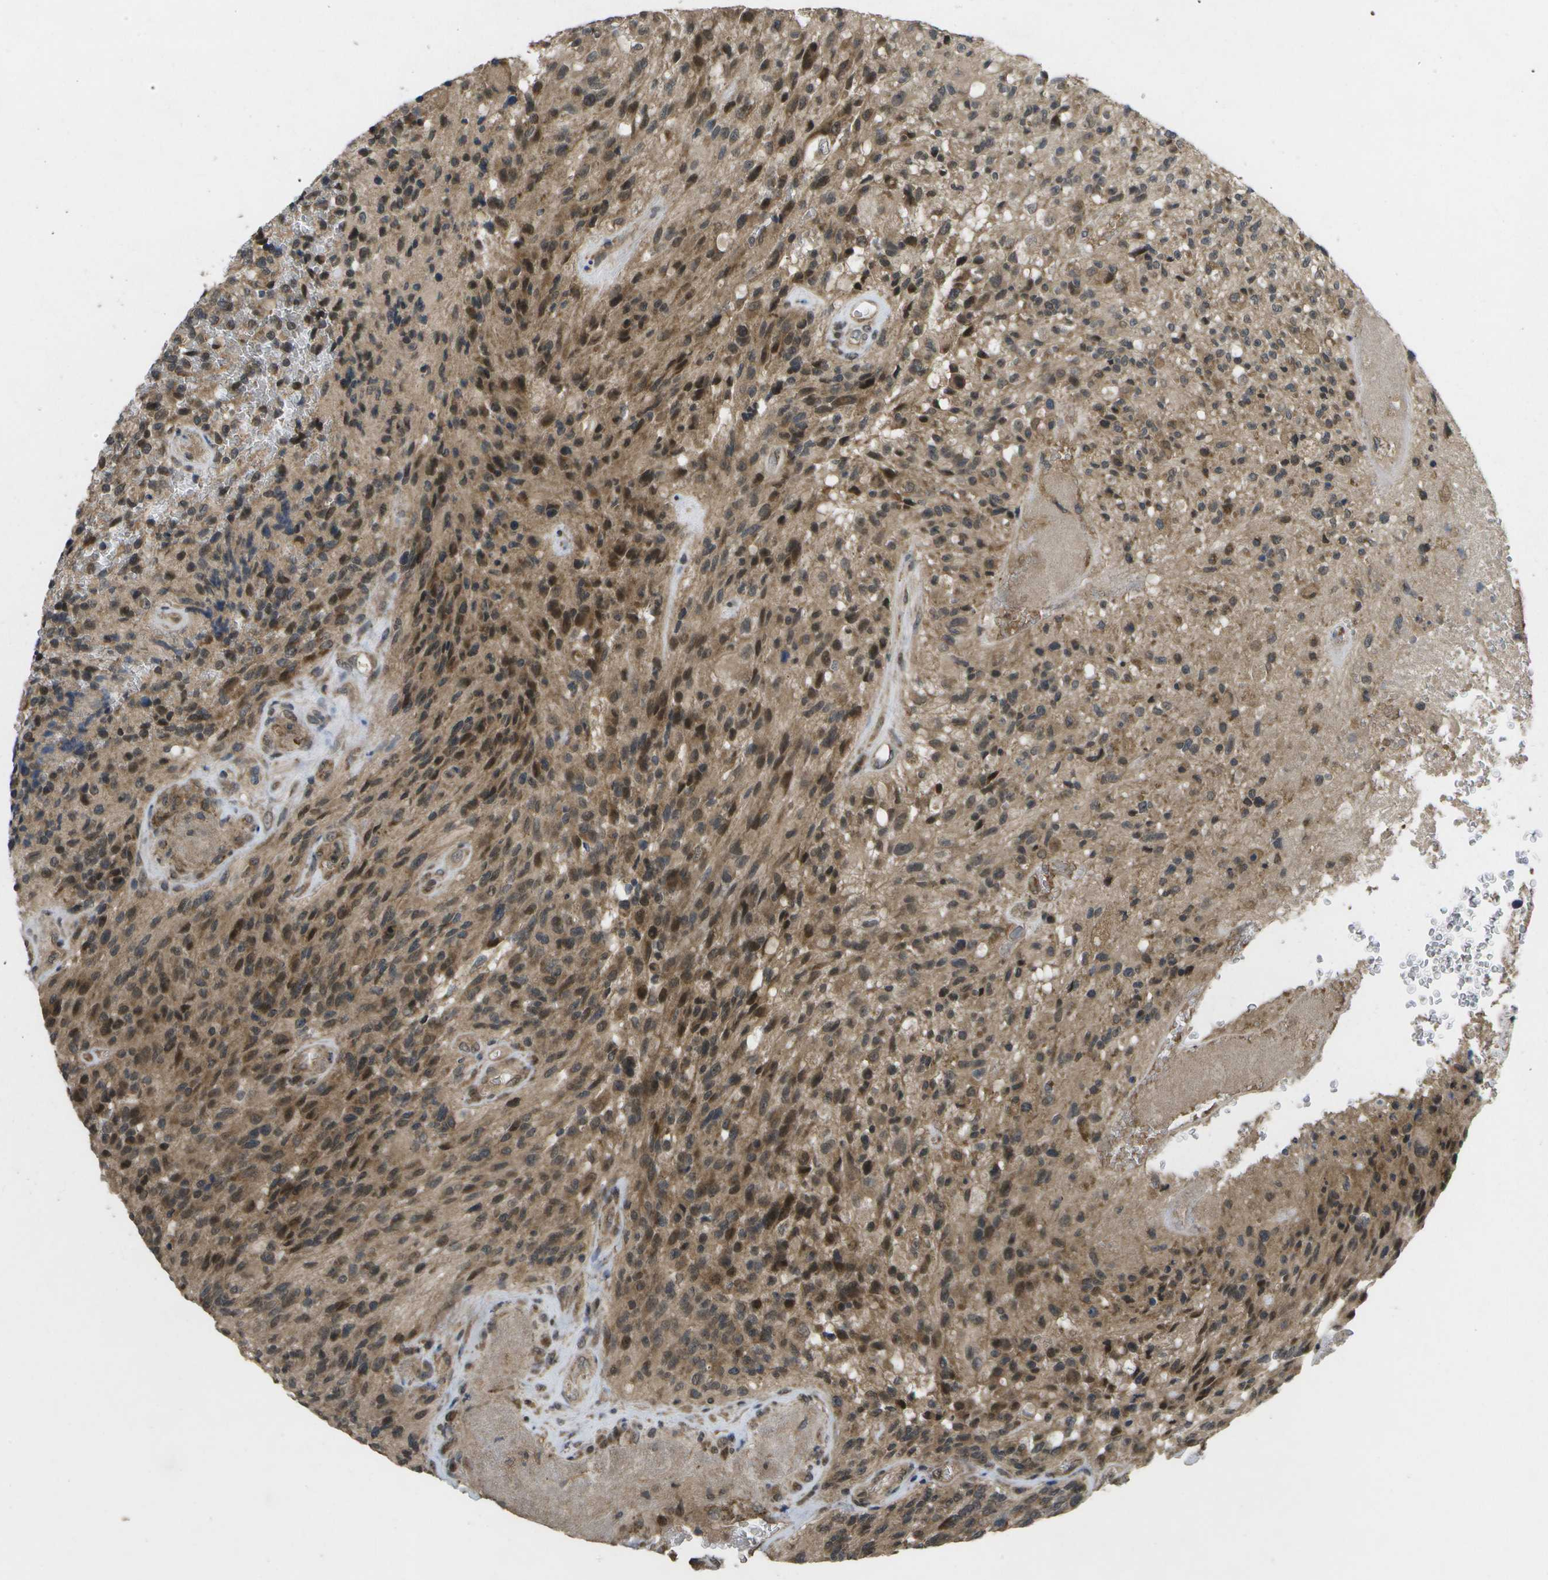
{"staining": {"intensity": "strong", "quantity": ">75%", "location": "cytoplasmic/membranous,nuclear"}, "tissue": "glioma", "cell_type": "Tumor cells", "image_type": "cancer", "snomed": [{"axis": "morphology", "description": "Normal tissue, NOS"}, {"axis": "morphology", "description": "Glioma, malignant, High grade"}, {"axis": "topography", "description": "Cerebral cortex"}], "caption": "Immunohistochemistry staining of glioma, which demonstrates high levels of strong cytoplasmic/membranous and nuclear expression in approximately >75% of tumor cells indicating strong cytoplasmic/membranous and nuclear protein expression. The staining was performed using DAB (3,3'-diaminobenzidine) (brown) for protein detection and nuclei were counterstained in hematoxylin (blue).", "gene": "ALAS1", "patient": {"sex": "male", "age": 56}}